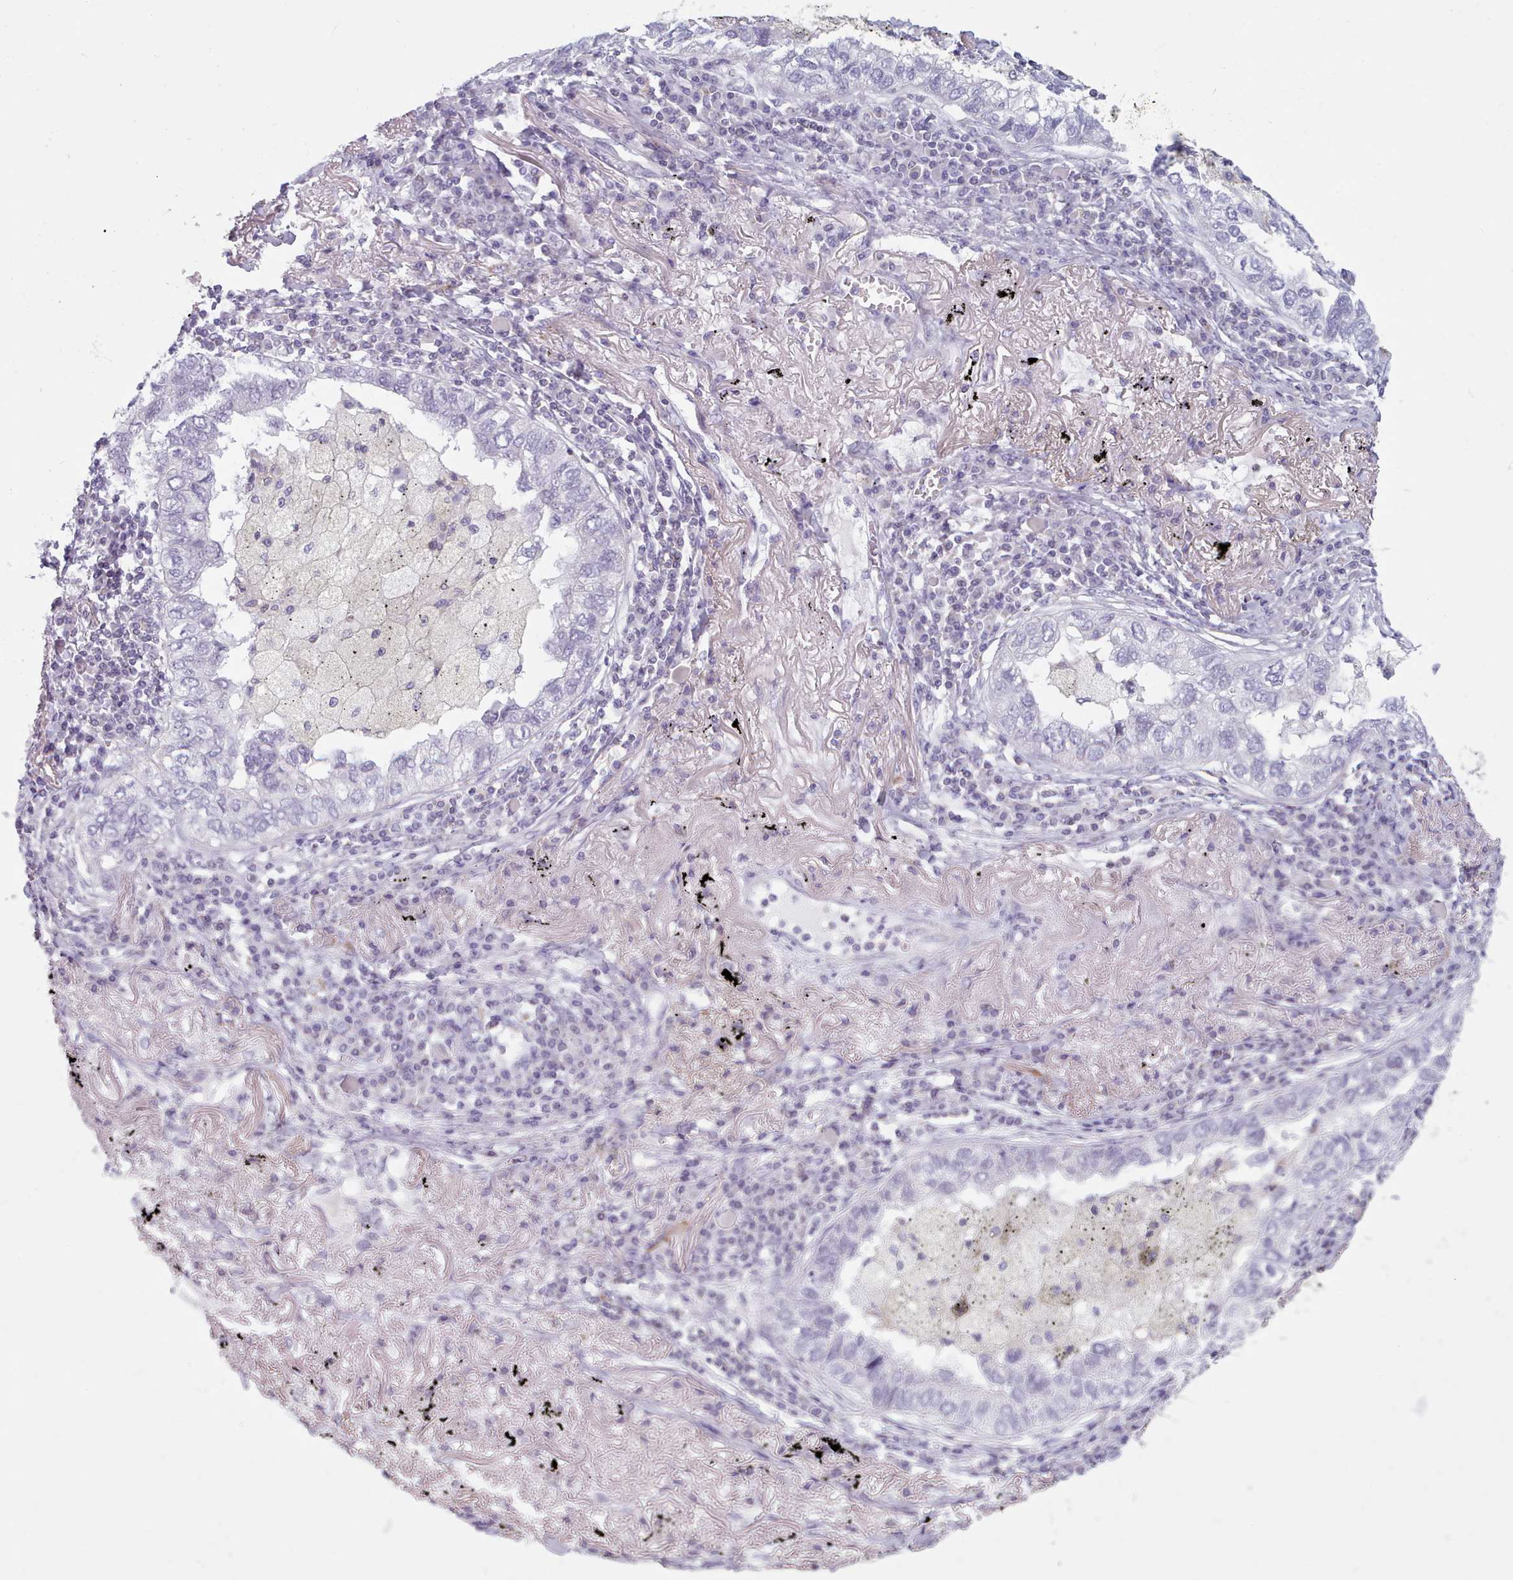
{"staining": {"intensity": "negative", "quantity": "none", "location": "none"}, "tissue": "lung cancer", "cell_type": "Tumor cells", "image_type": "cancer", "snomed": [{"axis": "morphology", "description": "Adenocarcinoma, NOS"}, {"axis": "topography", "description": "Lung"}], "caption": "Immunohistochemistry (IHC) of human adenocarcinoma (lung) demonstrates no expression in tumor cells.", "gene": "FAM170B", "patient": {"sex": "male", "age": 65}}